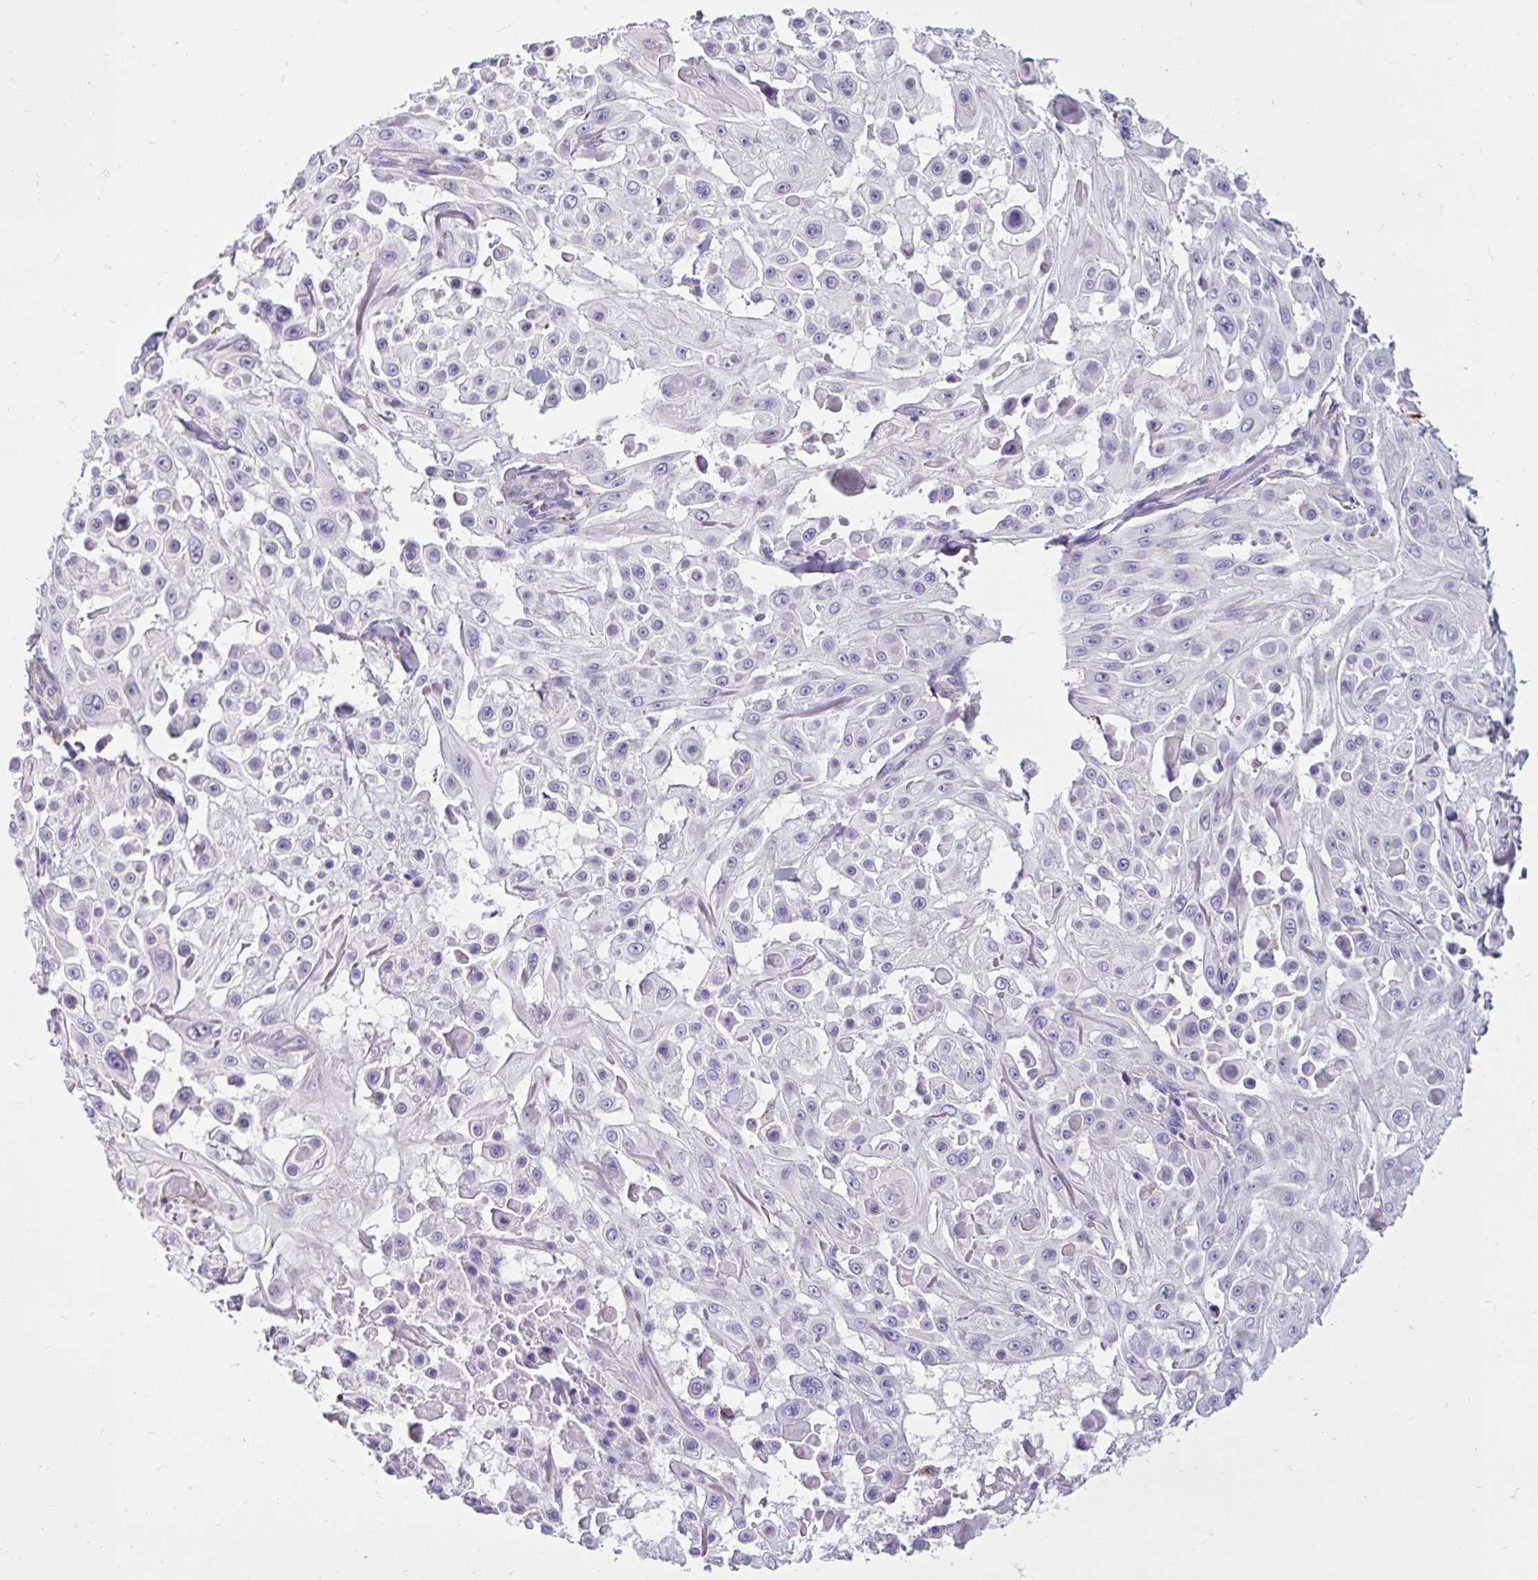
{"staining": {"intensity": "negative", "quantity": "none", "location": "none"}, "tissue": "skin cancer", "cell_type": "Tumor cells", "image_type": "cancer", "snomed": [{"axis": "morphology", "description": "Squamous cell carcinoma, NOS"}, {"axis": "topography", "description": "Skin"}], "caption": "Immunohistochemistry of human skin squamous cell carcinoma exhibits no positivity in tumor cells.", "gene": "CTSZ", "patient": {"sex": "male", "age": 91}}